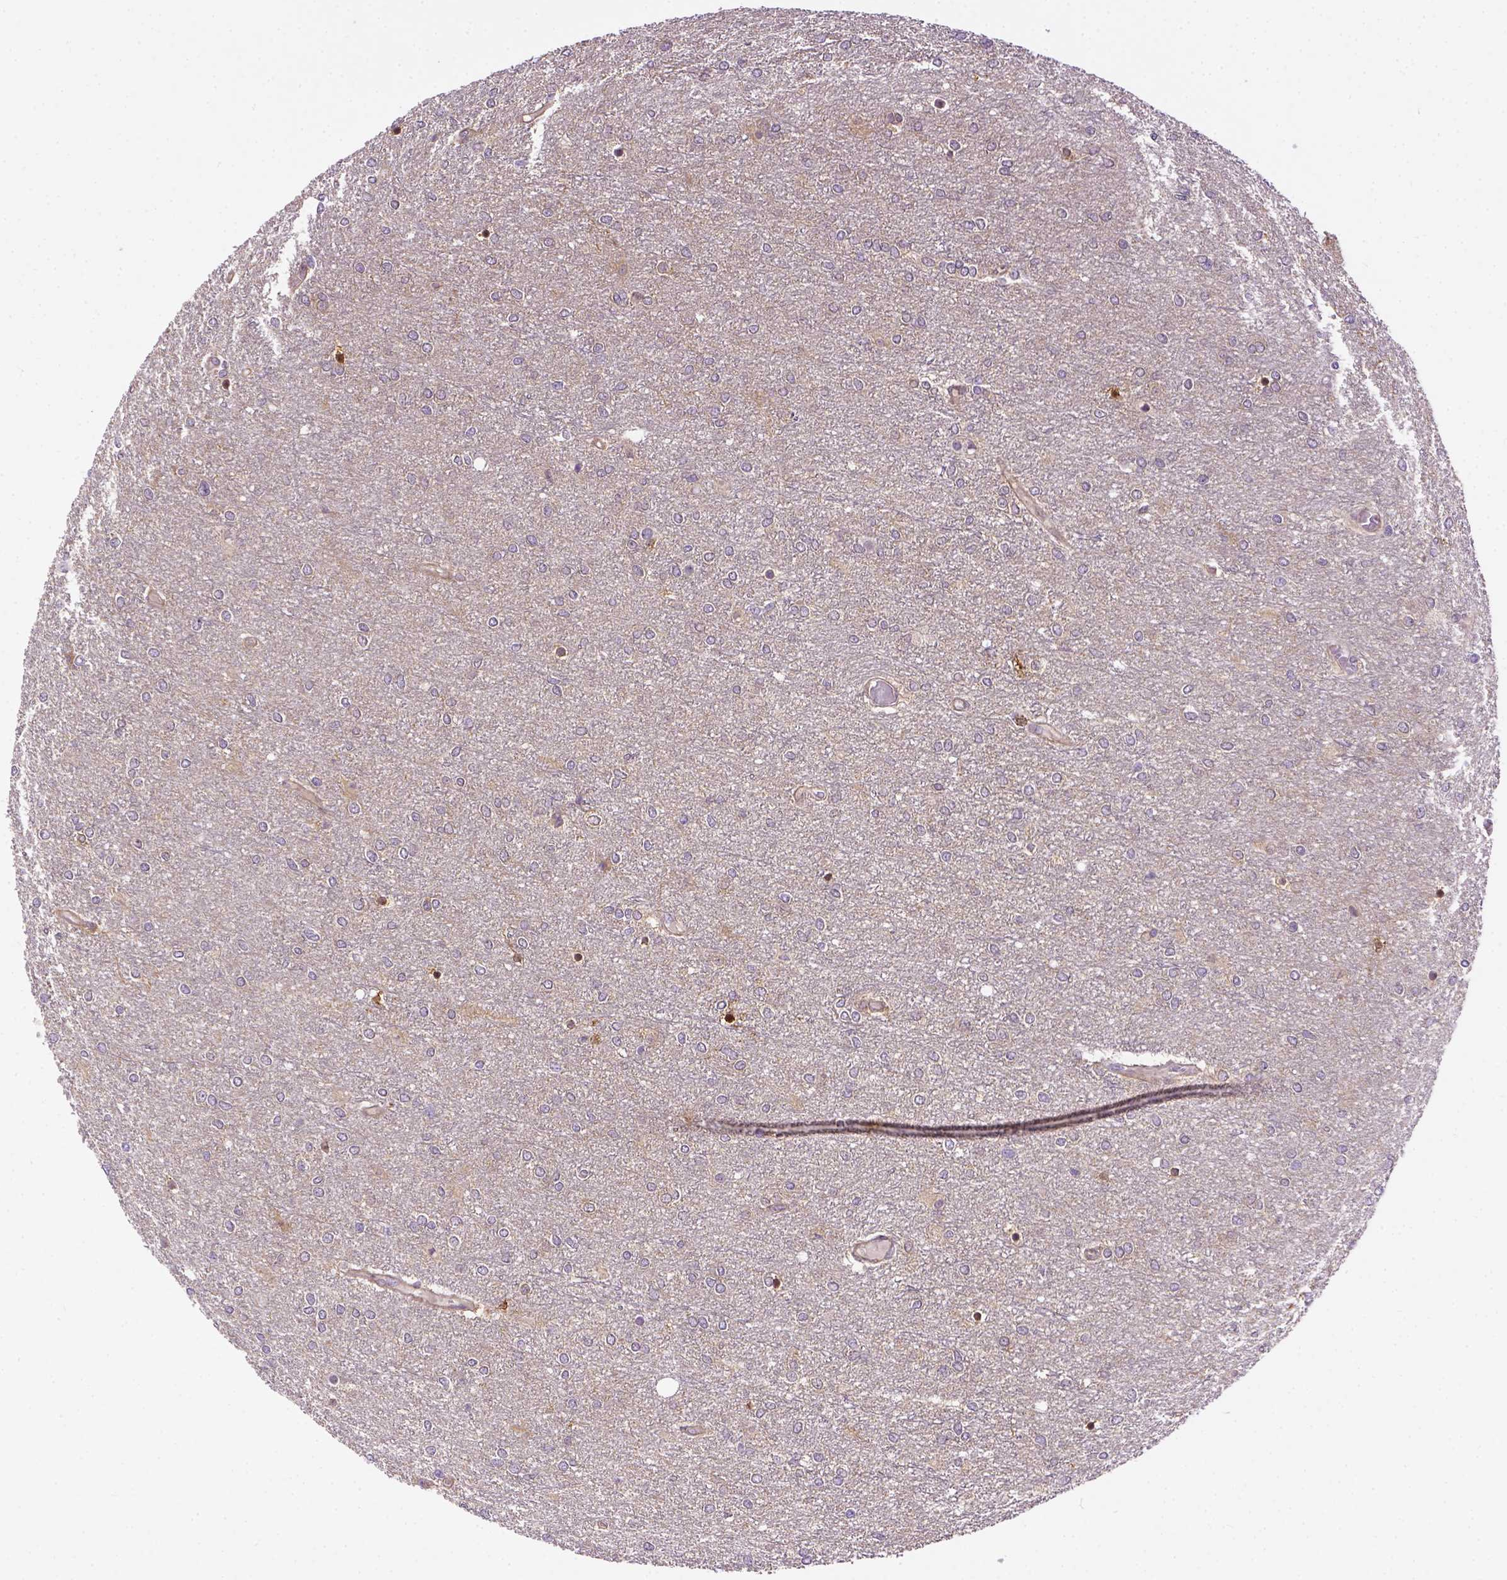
{"staining": {"intensity": "moderate", "quantity": "<25%", "location": "nuclear"}, "tissue": "glioma", "cell_type": "Tumor cells", "image_type": "cancer", "snomed": [{"axis": "morphology", "description": "Glioma, malignant, High grade"}, {"axis": "topography", "description": "Brain"}], "caption": "This image demonstrates immunohistochemistry staining of human malignant glioma (high-grade), with low moderate nuclear positivity in about <25% of tumor cells.", "gene": "KAZN", "patient": {"sex": "female", "age": 61}}